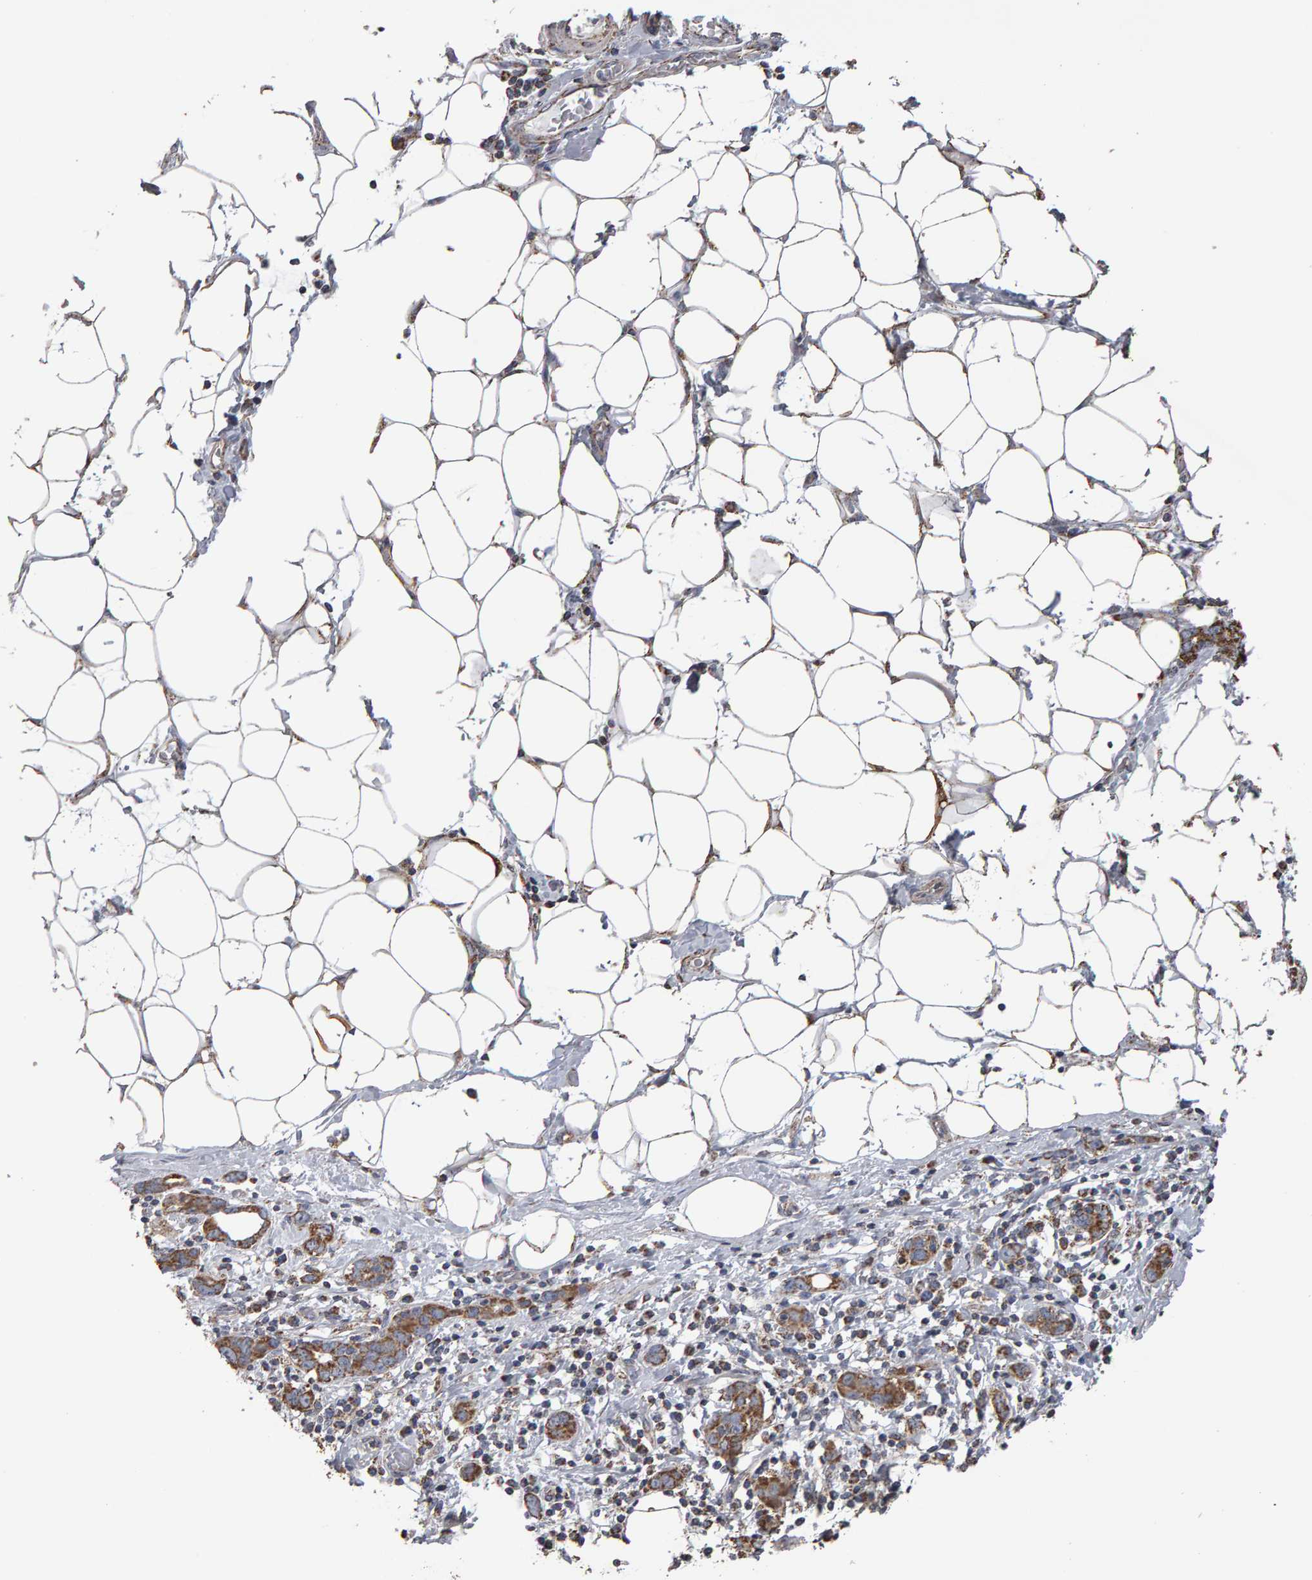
{"staining": {"intensity": "moderate", "quantity": ">75%", "location": "cytoplasmic/membranous"}, "tissue": "stomach cancer", "cell_type": "Tumor cells", "image_type": "cancer", "snomed": [{"axis": "morphology", "description": "Adenocarcinoma, NOS"}, {"axis": "topography", "description": "Stomach, lower"}], "caption": "Immunohistochemical staining of stomach adenocarcinoma demonstrates moderate cytoplasmic/membranous protein expression in about >75% of tumor cells.", "gene": "TOM1L1", "patient": {"sex": "female", "age": 93}}